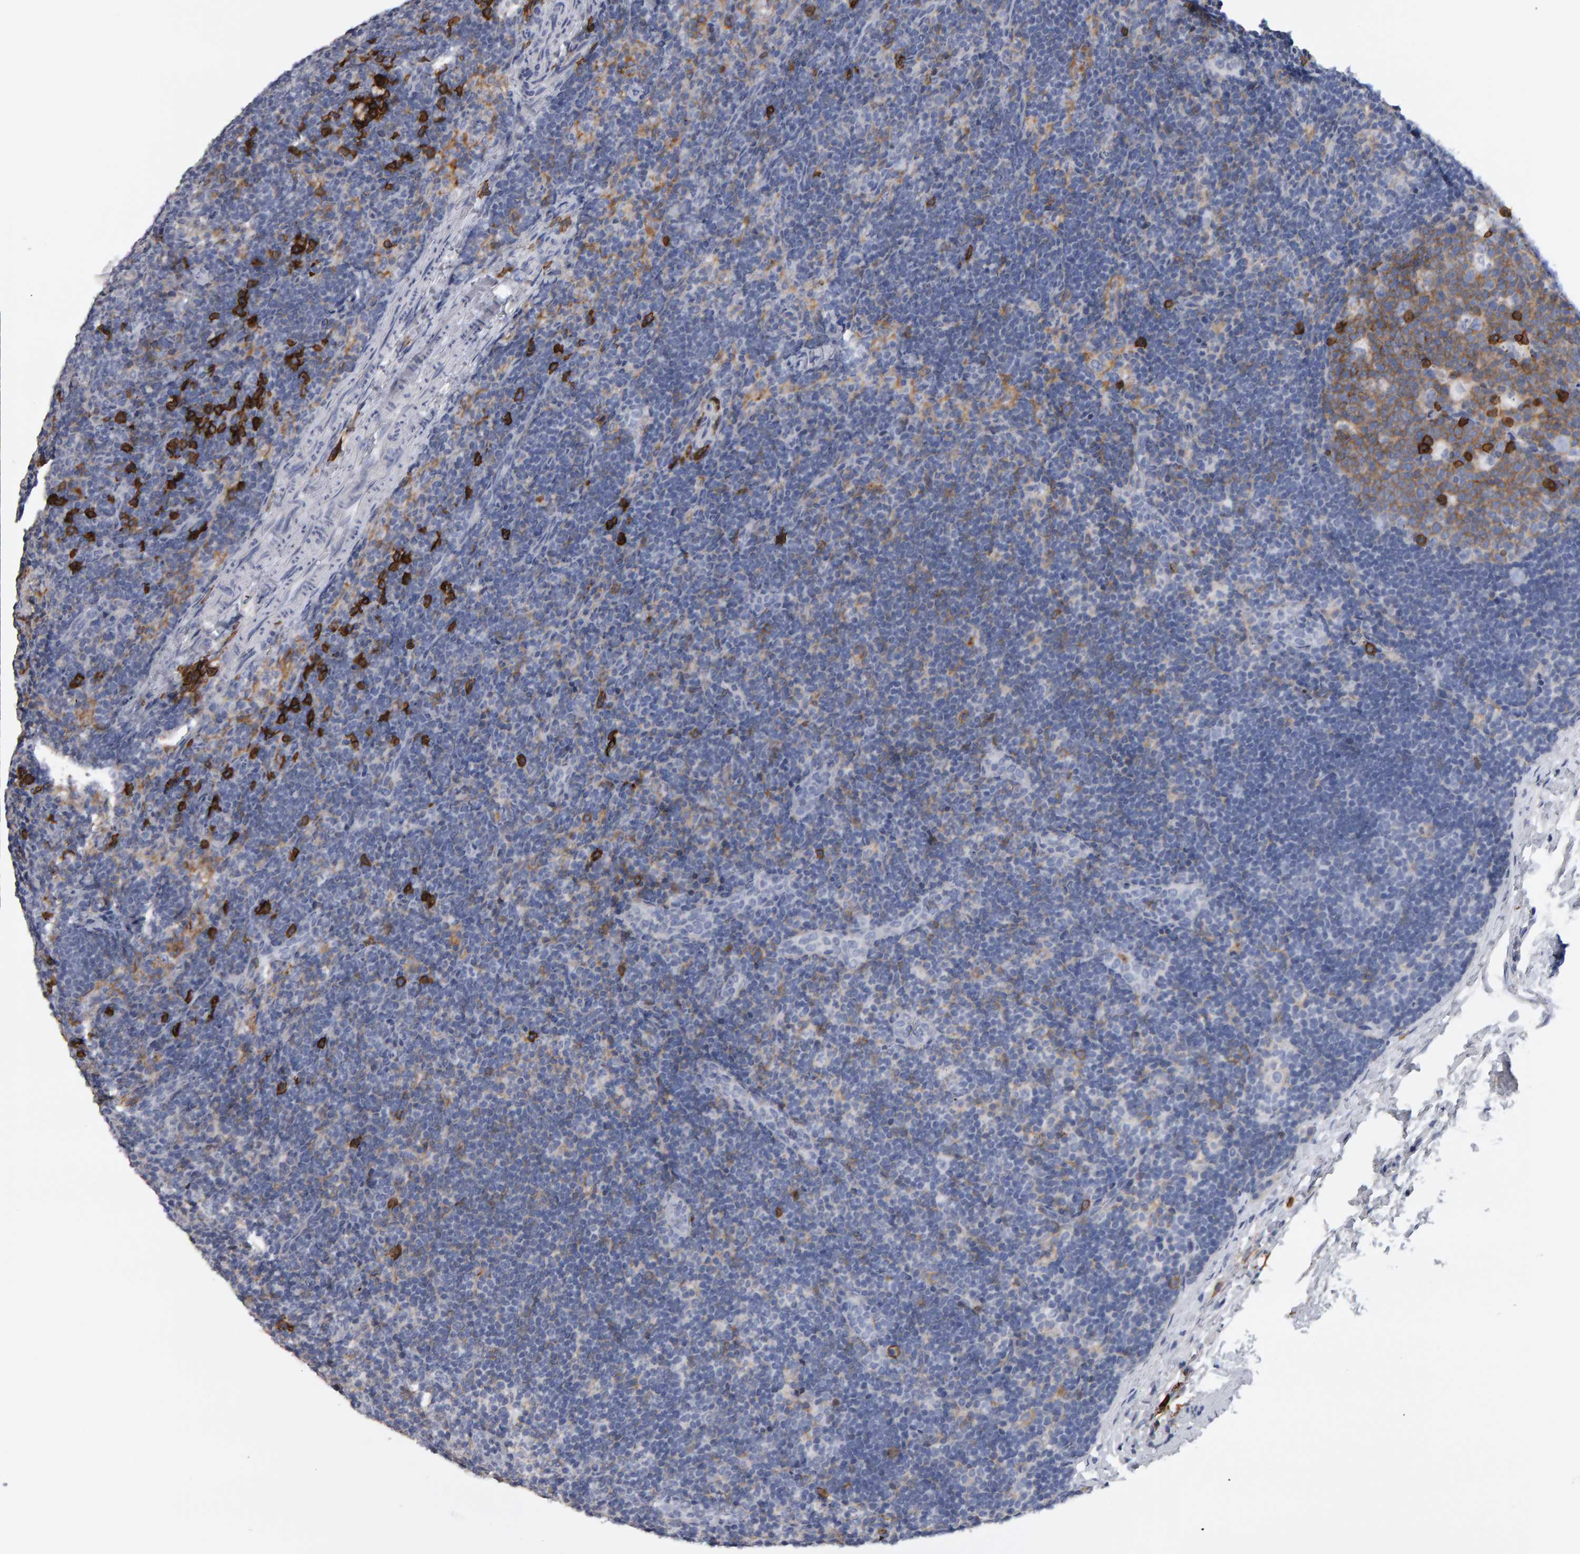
{"staining": {"intensity": "strong", "quantity": "<25%", "location": "cytoplasmic/membranous"}, "tissue": "lymph node", "cell_type": "Germinal center cells", "image_type": "normal", "snomed": [{"axis": "morphology", "description": "Normal tissue, NOS"}, {"axis": "topography", "description": "Lymph node"}], "caption": "Immunohistochemistry micrograph of unremarkable lymph node stained for a protein (brown), which displays medium levels of strong cytoplasmic/membranous staining in about <25% of germinal center cells.", "gene": "CD38", "patient": {"sex": "female", "age": 22}}